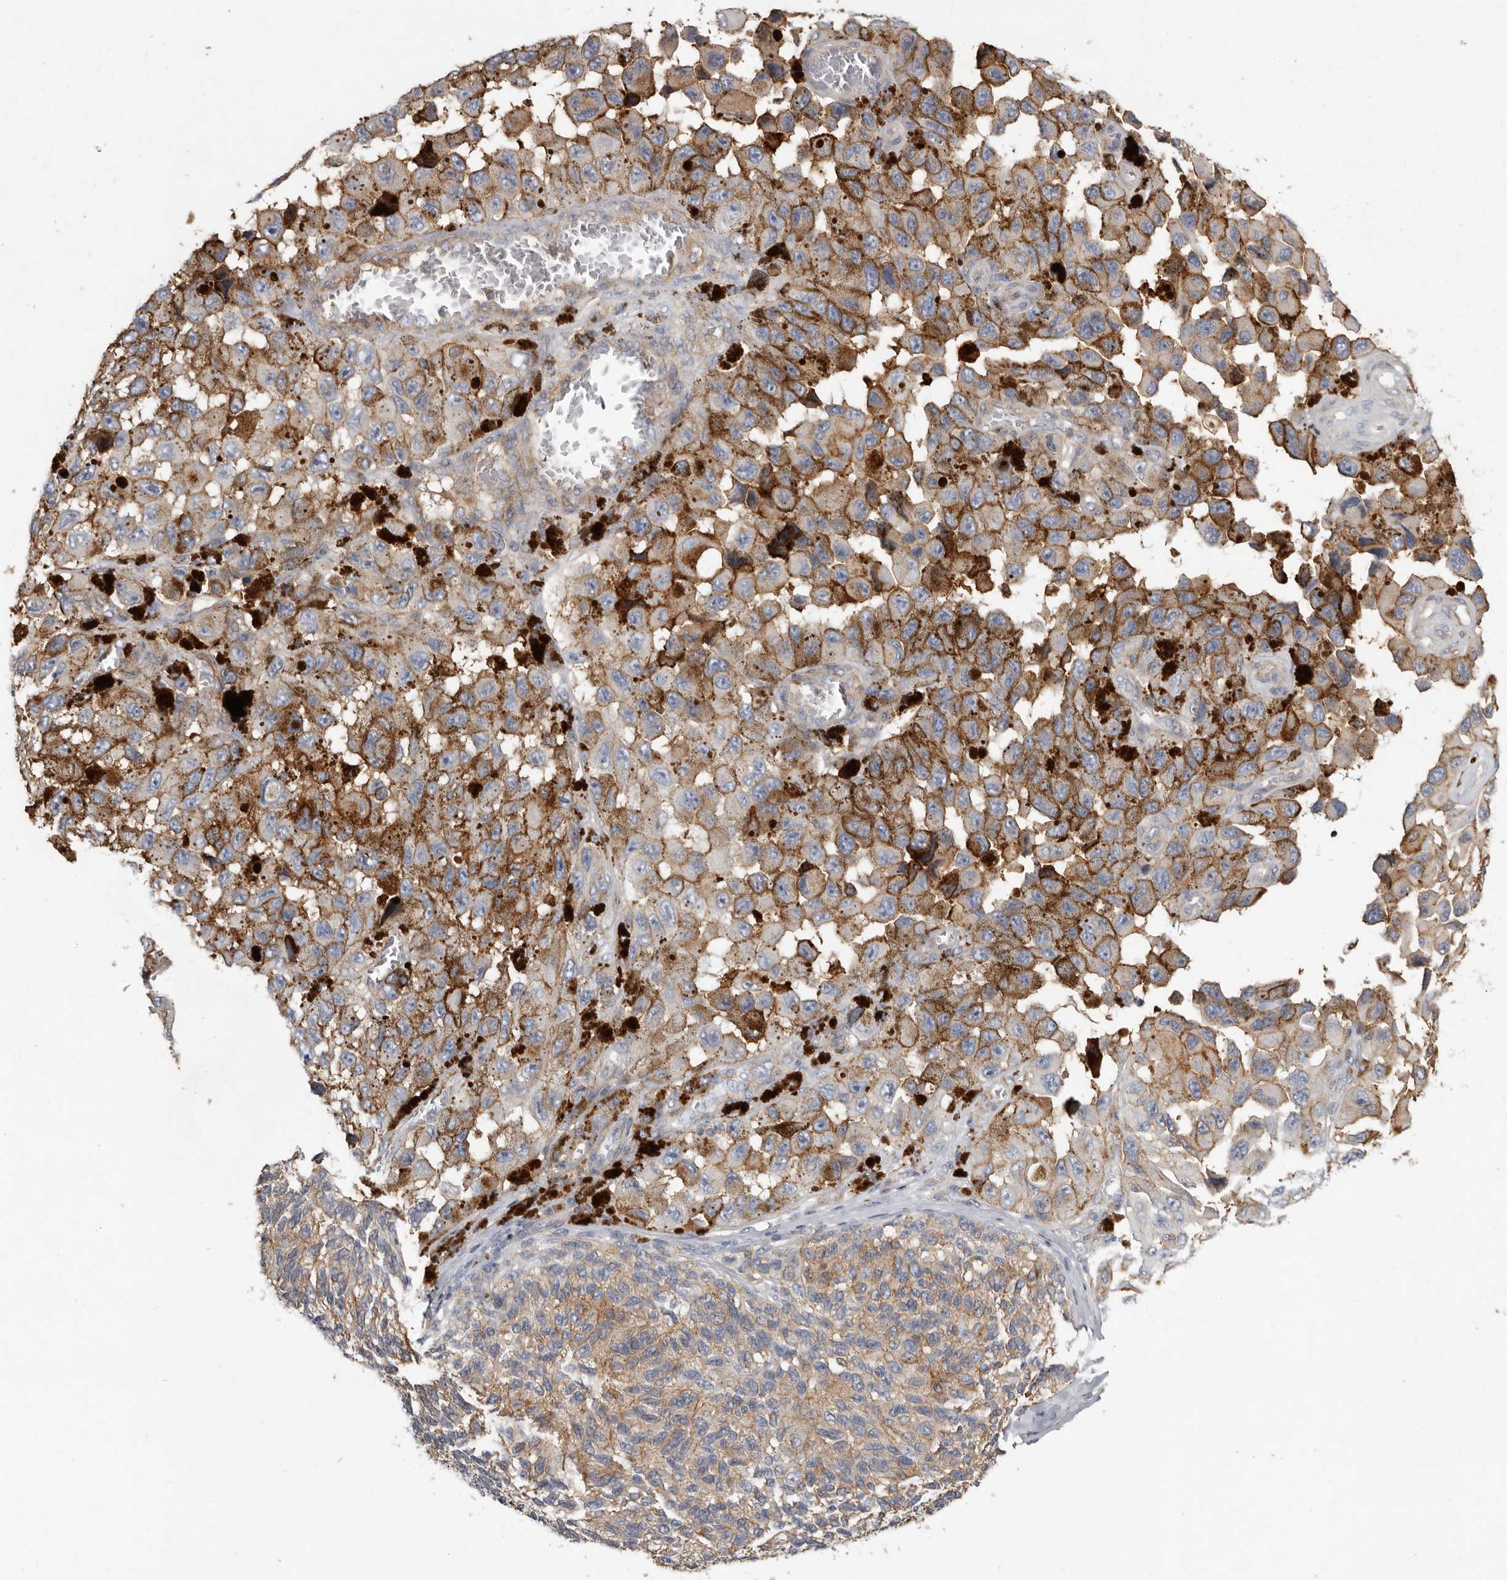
{"staining": {"intensity": "moderate", "quantity": ">75%", "location": "cytoplasmic/membranous"}, "tissue": "melanoma", "cell_type": "Tumor cells", "image_type": "cancer", "snomed": [{"axis": "morphology", "description": "Malignant melanoma, NOS"}, {"axis": "topography", "description": "Skin"}], "caption": "Melanoma stained with DAB (3,3'-diaminobenzidine) IHC shows medium levels of moderate cytoplasmic/membranous staining in approximately >75% of tumor cells.", "gene": "KIF26B", "patient": {"sex": "female", "age": 73}}